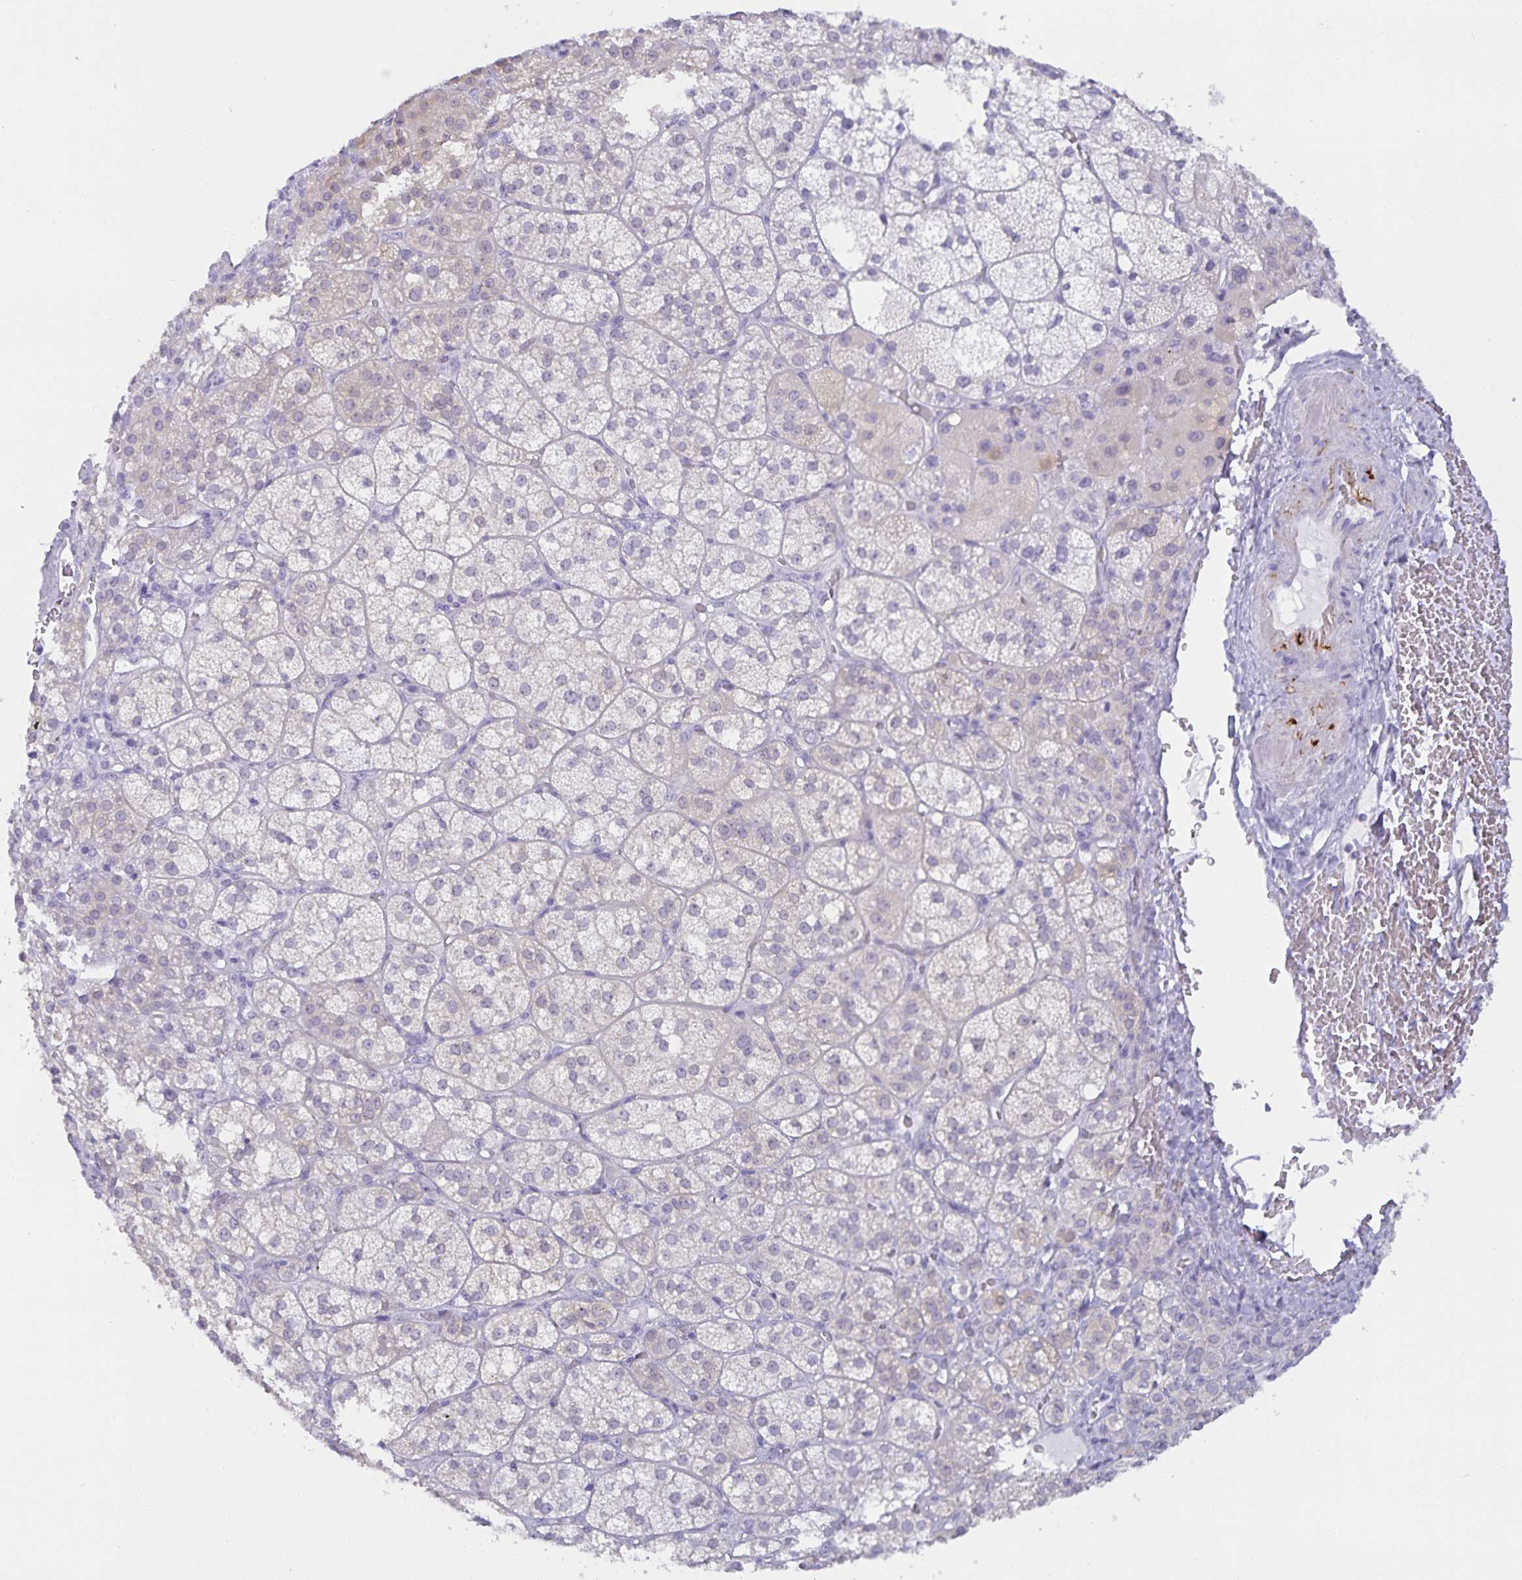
{"staining": {"intensity": "weak", "quantity": "<25%", "location": "cytoplasmic/membranous"}, "tissue": "adrenal gland", "cell_type": "Glandular cells", "image_type": "normal", "snomed": [{"axis": "morphology", "description": "Normal tissue, NOS"}, {"axis": "topography", "description": "Adrenal gland"}], "caption": "Micrograph shows no protein positivity in glandular cells of unremarkable adrenal gland. The staining is performed using DAB brown chromogen with nuclei counter-stained in using hematoxylin.", "gene": "MON2", "patient": {"sex": "female", "age": 60}}